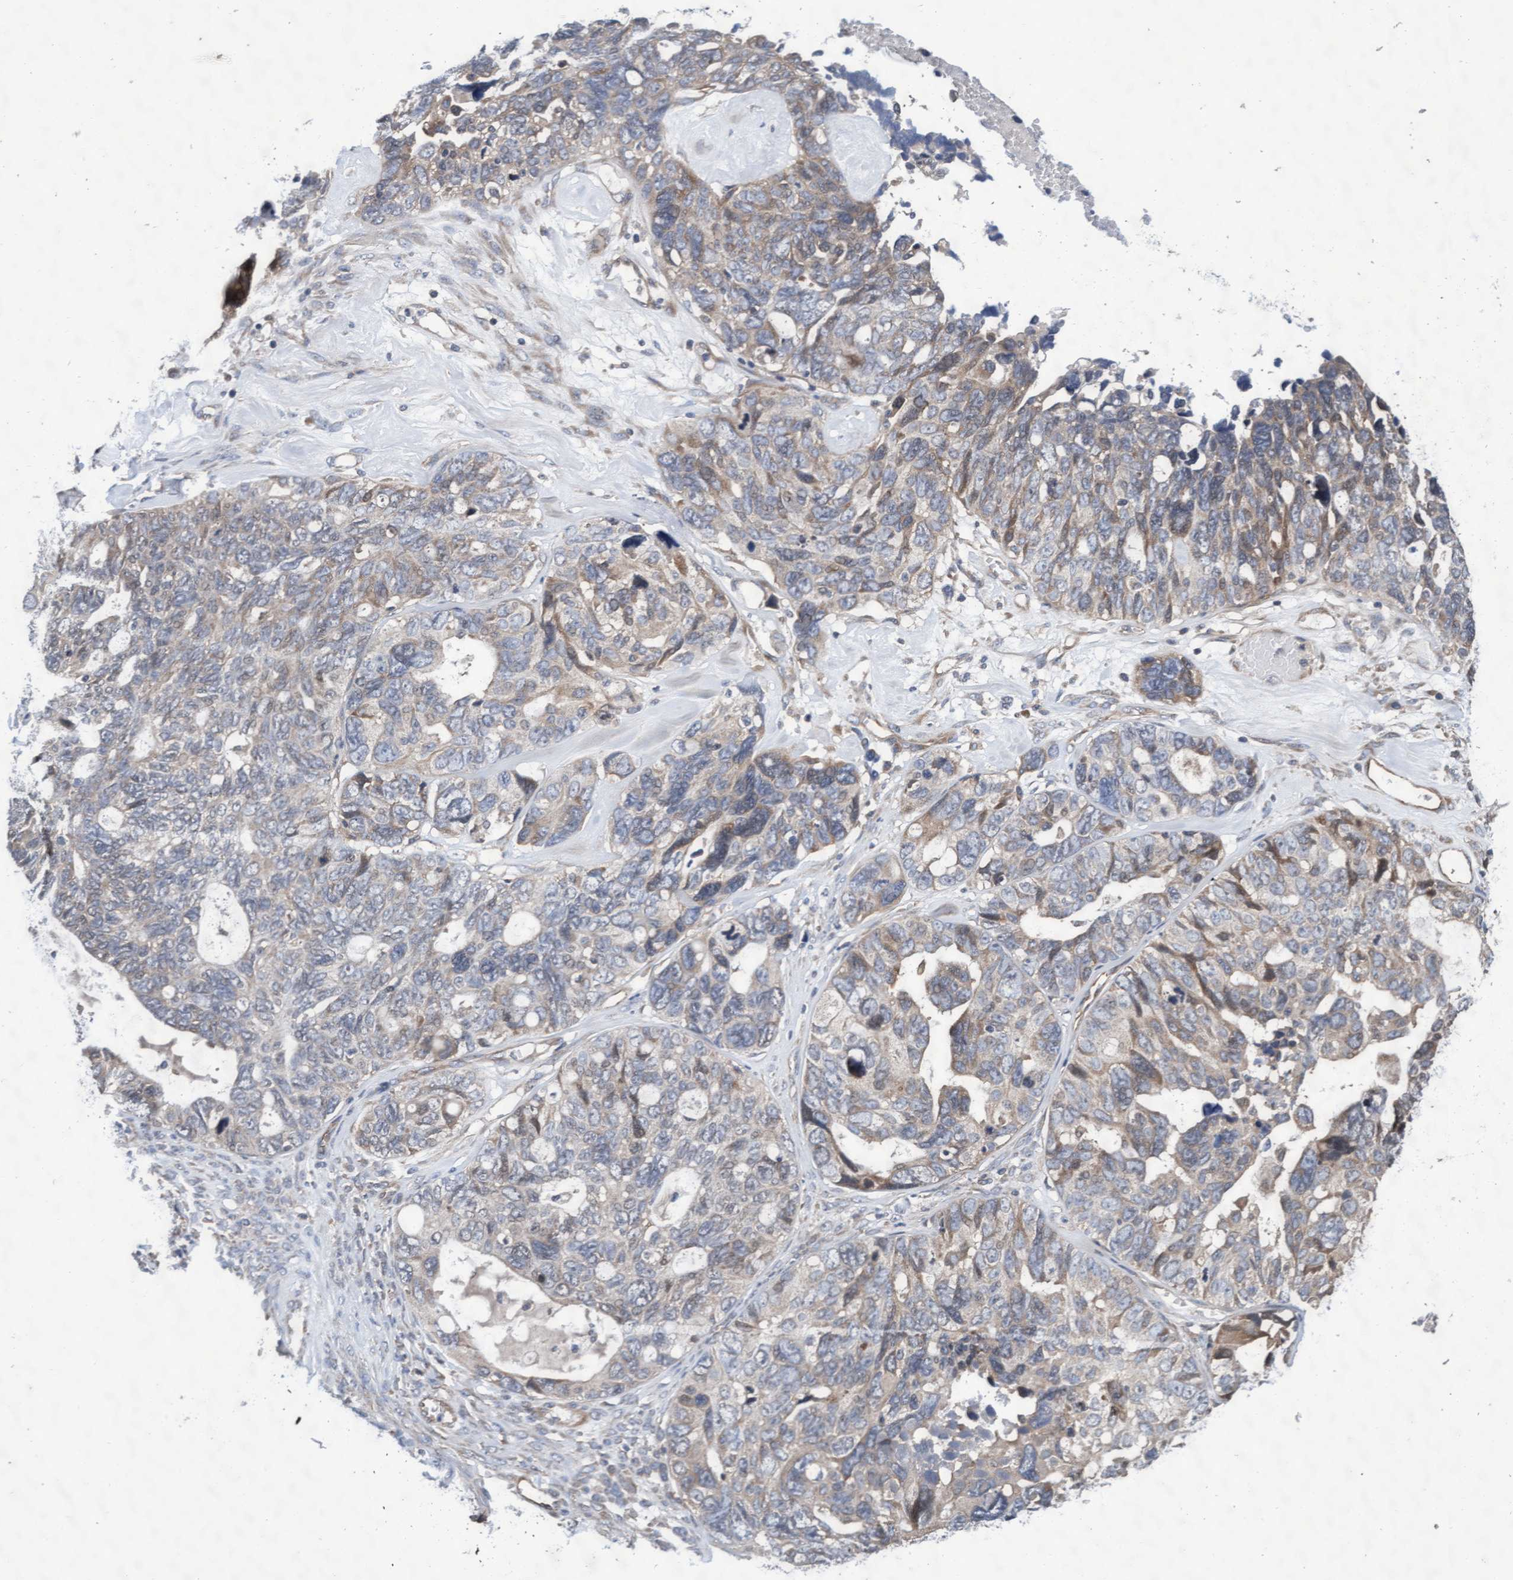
{"staining": {"intensity": "weak", "quantity": "<25%", "location": "cytoplasmic/membranous"}, "tissue": "ovarian cancer", "cell_type": "Tumor cells", "image_type": "cancer", "snomed": [{"axis": "morphology", "description": "Cystadenocarcinoma, serous, NOS"}, {"axis": "topography", "description": "Ovary"}], "caption": "High magnification brightfield microscopy of ovarian cancer (serous cystadenocarcinoma) stained with DAB (brown) and counterstained with hematoxylin (blue): tumor cells show no significant positivity.", "gene": "EFCAB13", "patient": {"sex": "female", "age": 79}}